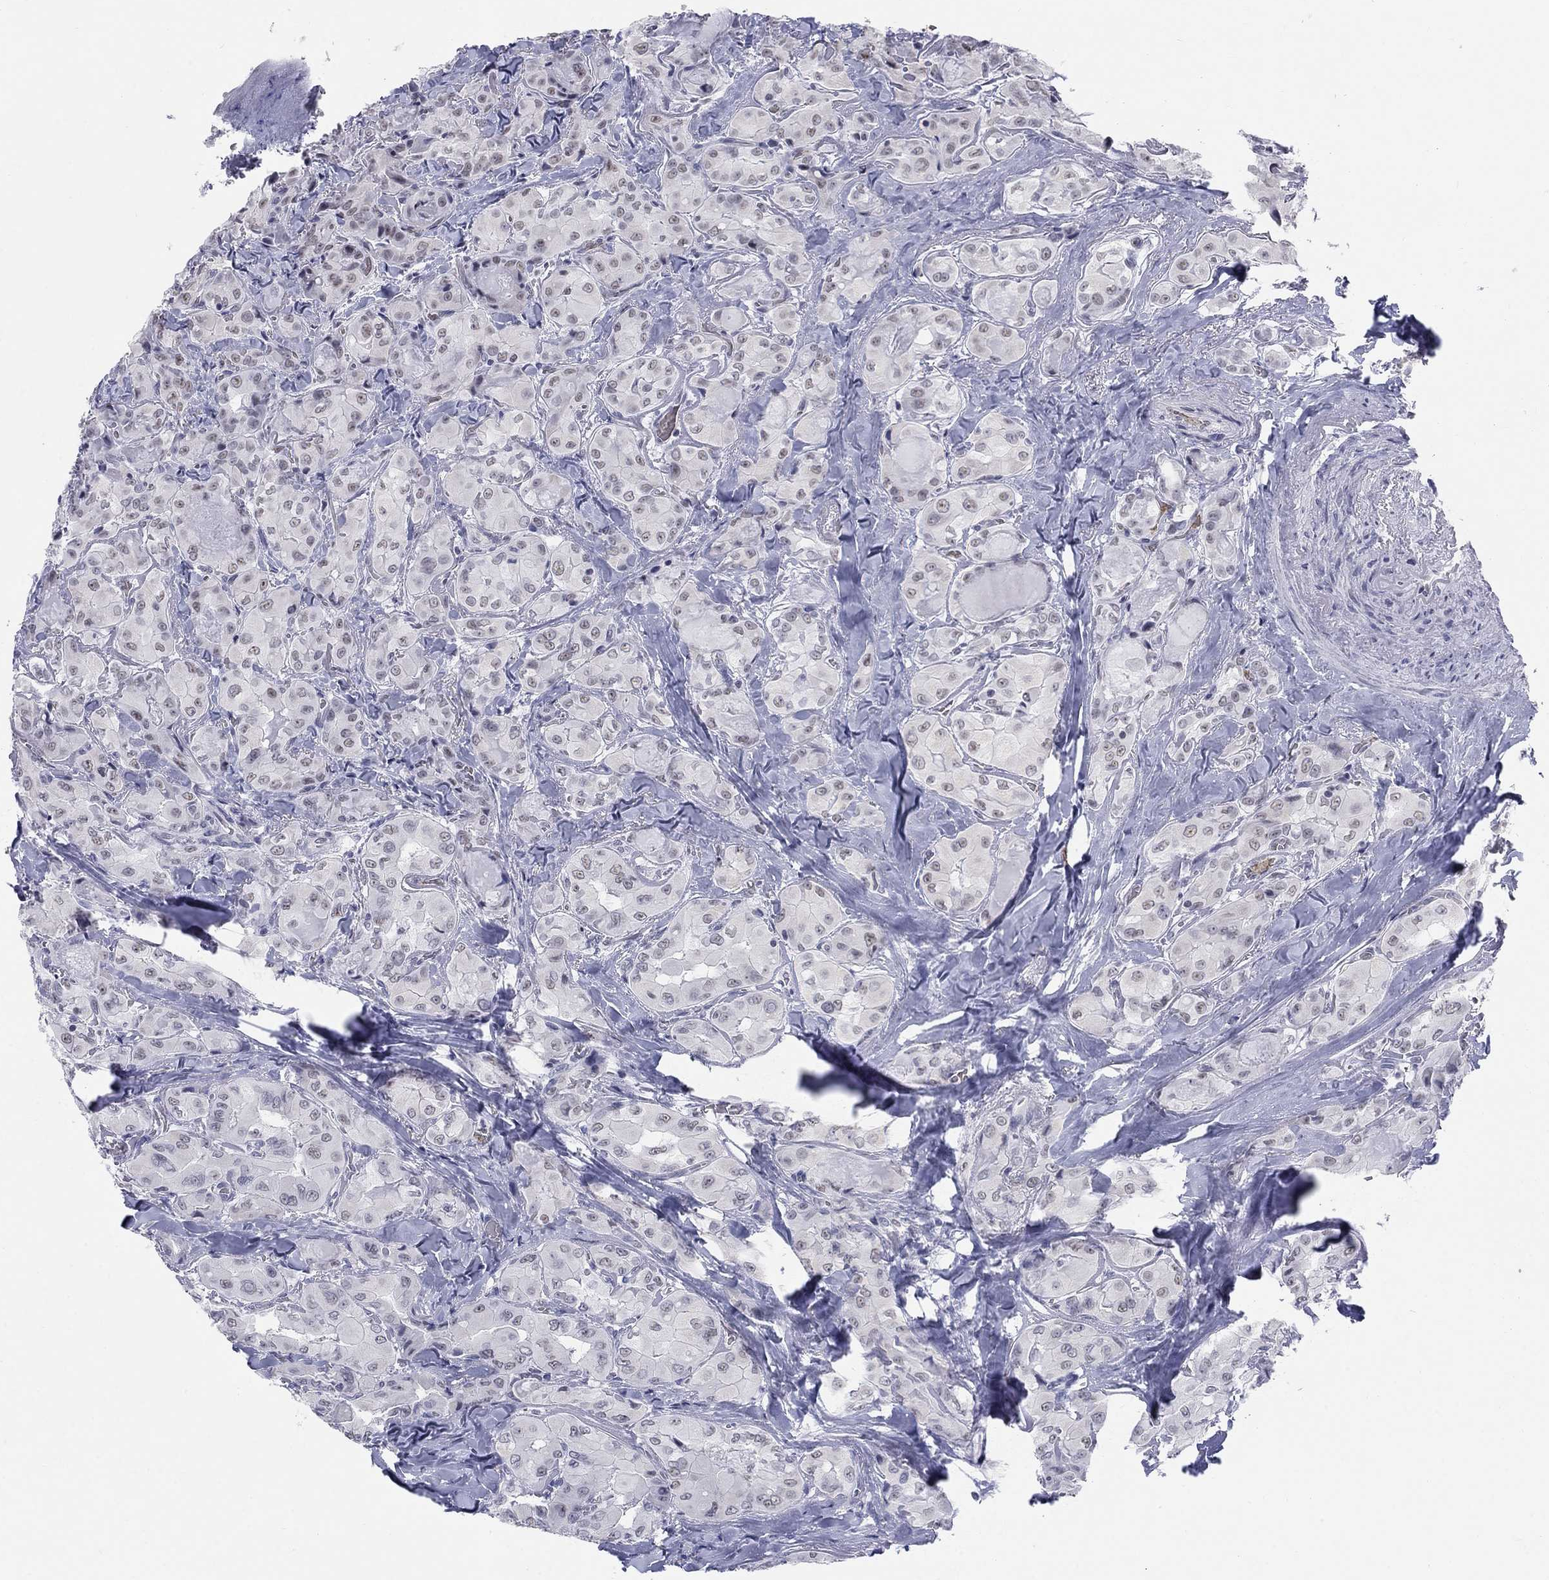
{"staining": {"intensity": "weak", "quantity": "<25%", "location": "nuclear"}, "tissue": "thyroid cancer", "cell_type": "Tumor cells", "image_type": "cancer", "snomed": [{"axis": "morphology", "description": "Normal tissue, NOS"}, {"axis": "morphology", "description": "Papillary adenocarcinoma, NOS"}, {"axis": "topography", "description": "Thyroid gland"}], "caption": "A high-resolution histopathology image shows immunohistochemistry staining of thyroid cancer (papillary adenocarcinoma), which shows no significant staining in tumor cells.", "gene": "DMTN", "patient": {"sex": "female", "age": 66}}